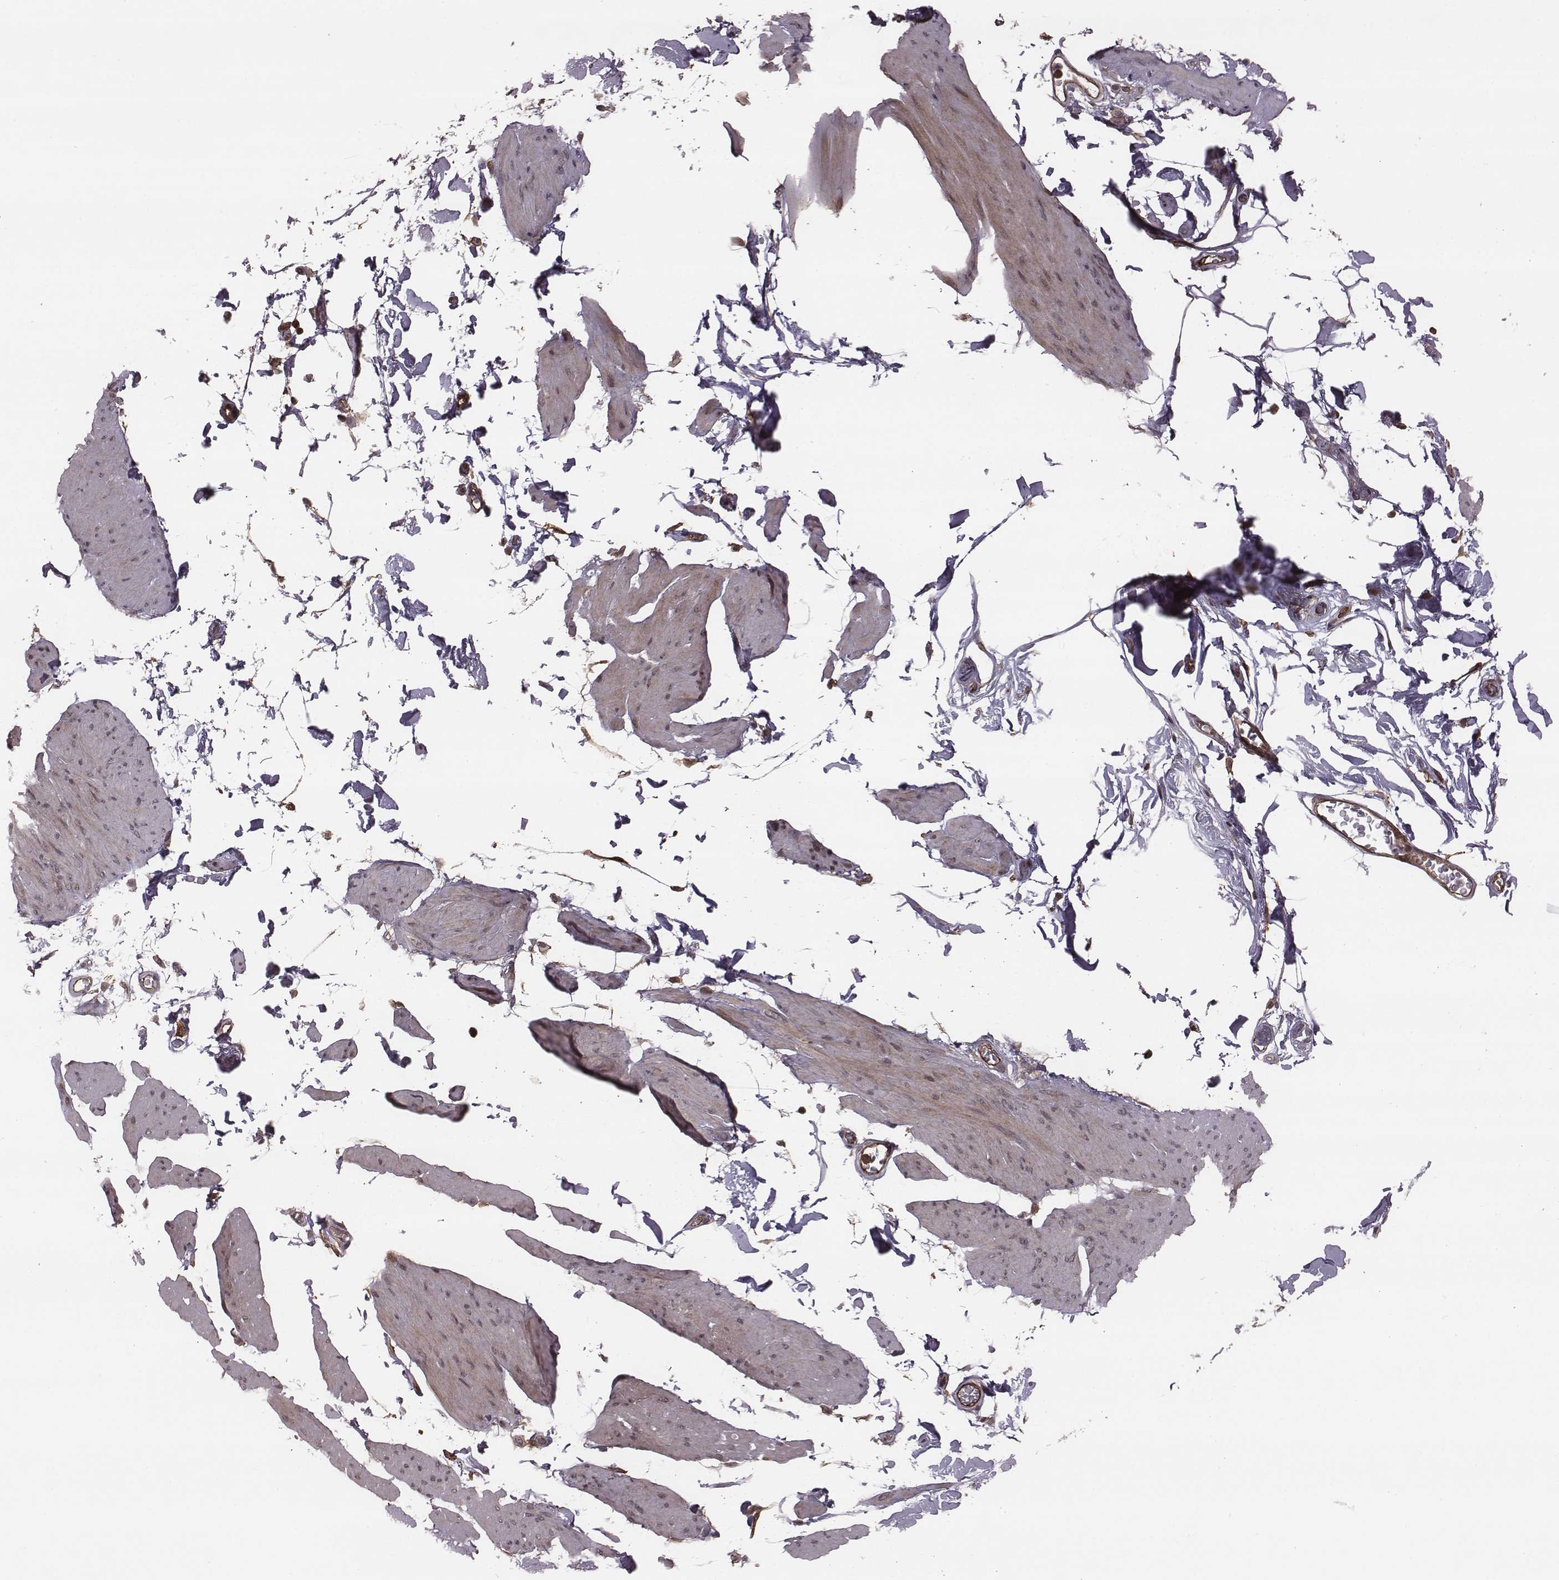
{"staining": {"intensity": "weak", "quantity": "25%-75%", "location": "cytoplasmic/membranous"}, "tissue": "smooth muscle", "cell_type": "Smooth muscle cells", "image_type": "normal", "snomed": [{"axis": "morphology", "description": "Normal tissue, NOS"}, {"axis": "topography", "description": "Adipose tissue"}, {"axis": "topography", "description": "Smooth muscle"}, {"axis": "topography", "description": "Peripheral nerve tissue"}], "caption": "A brown stain highlights weak cytoplasmic/membranous staining of a protein in smooth muscle cells of benign smooth muscle. The staining was performed using DAB (3,3'-diaminobenzidine), with brown indicating positive protein expression. Nuclei are stained blue with hematoxylin.", "gene": "RPL3", "patient": {"sex": "male", "age": 83}}